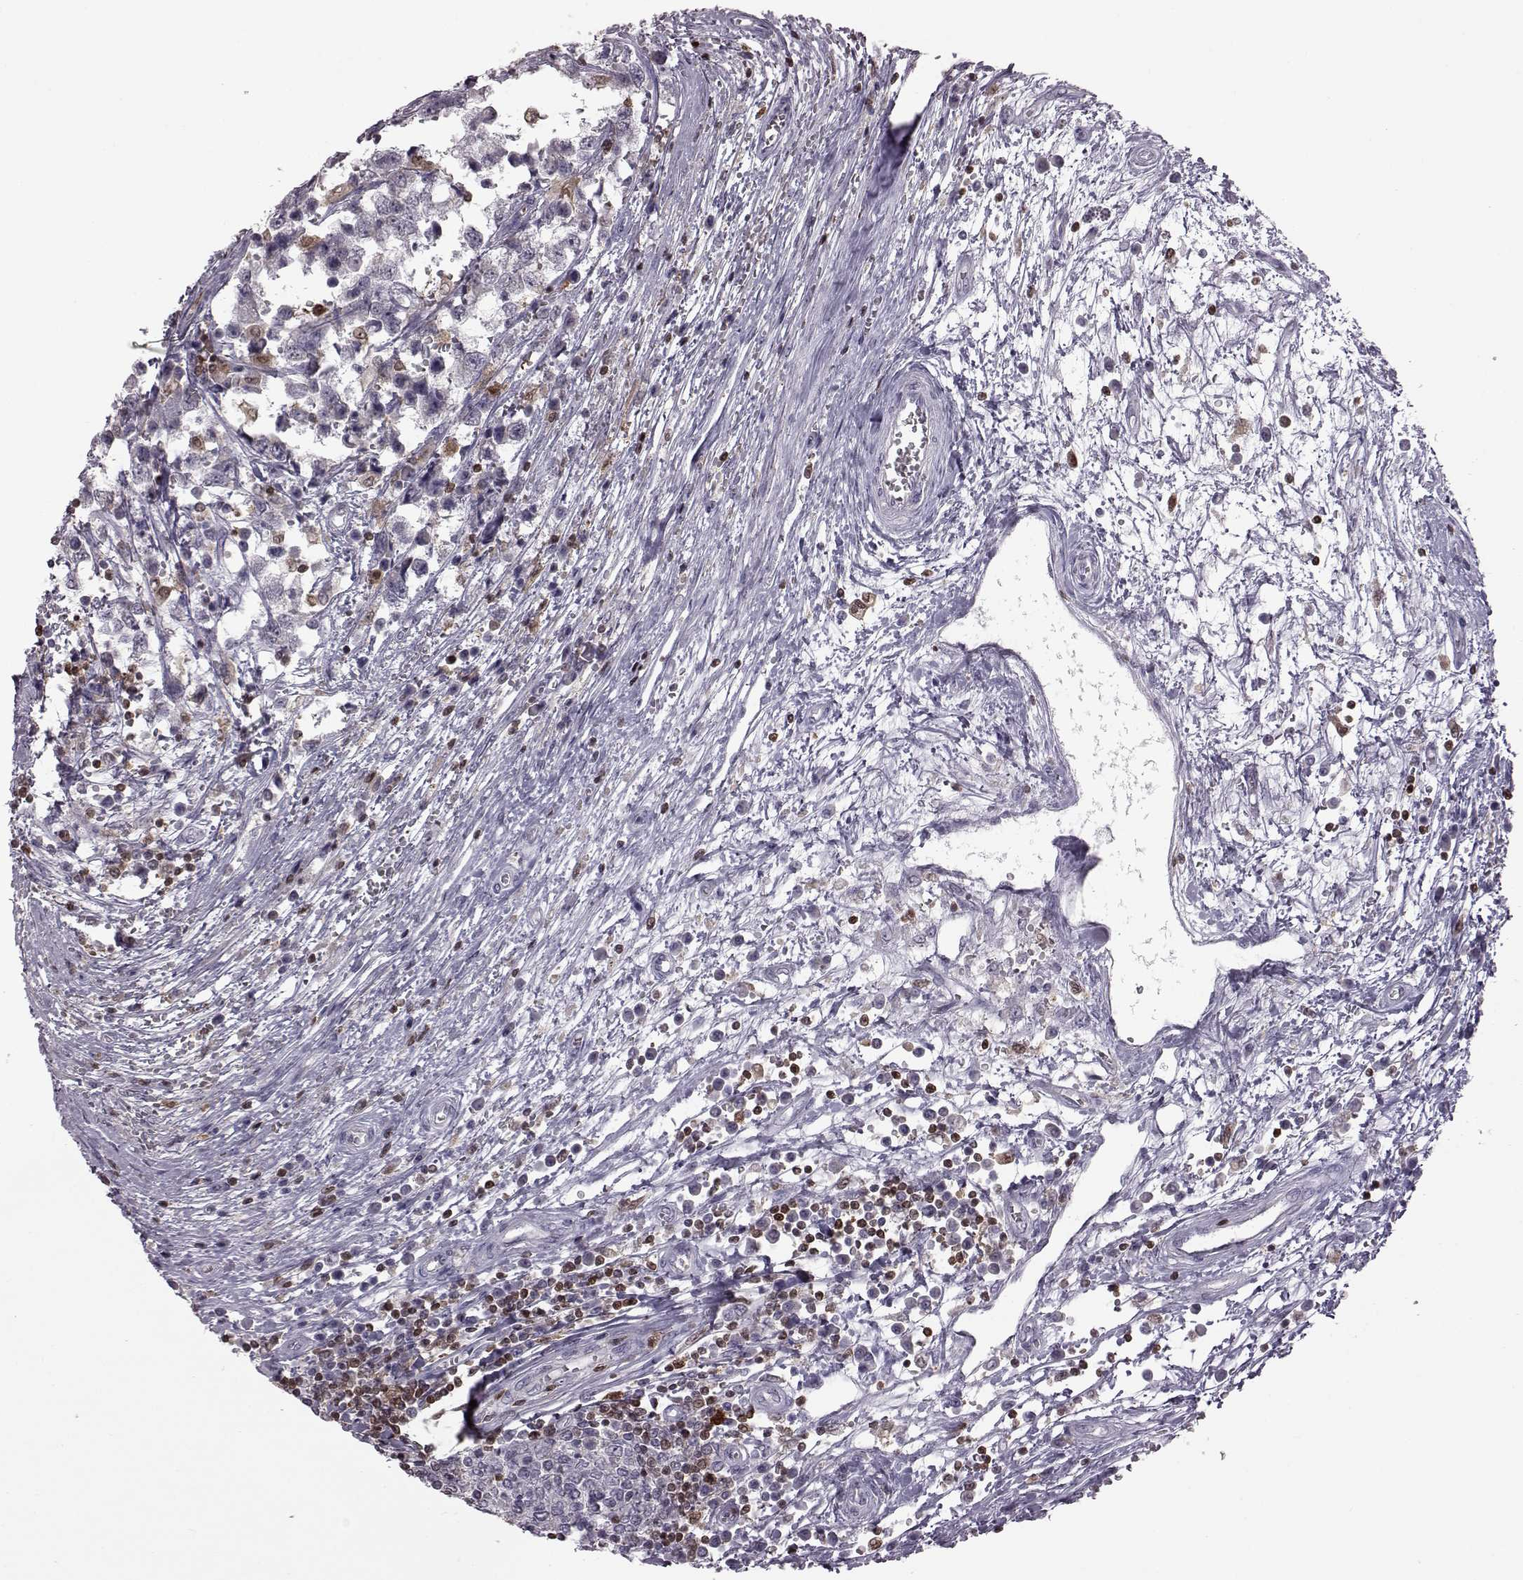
{"staining": {"intensity": "negative", "quantity": "none", "location": "none"}, "tissue": "testis cancer", "cell_type": "Tumor cells", "image_type": "cancer", "snomed": [{"axis": "morphology", "description": "Normal tissue, NOS"}, {"axis": "morphology", "description": "Seminoma, NOS"}, {"axis": "topography", "description": "Testis"}, {"axis": "topography", "description": "Epididymis"}], "caption": "The micrograph demonstrates no significant staining in tumor cells of testis cancer. The staining was performed using DAB (3,3'-diaminobenzidine) to visualize the protein expression in brown, while the nuclei were stained in blue with hematoxylin (Magnification: 20x).", "gene": "DOK2", "patient": {"sex": "male", "age": 34}}